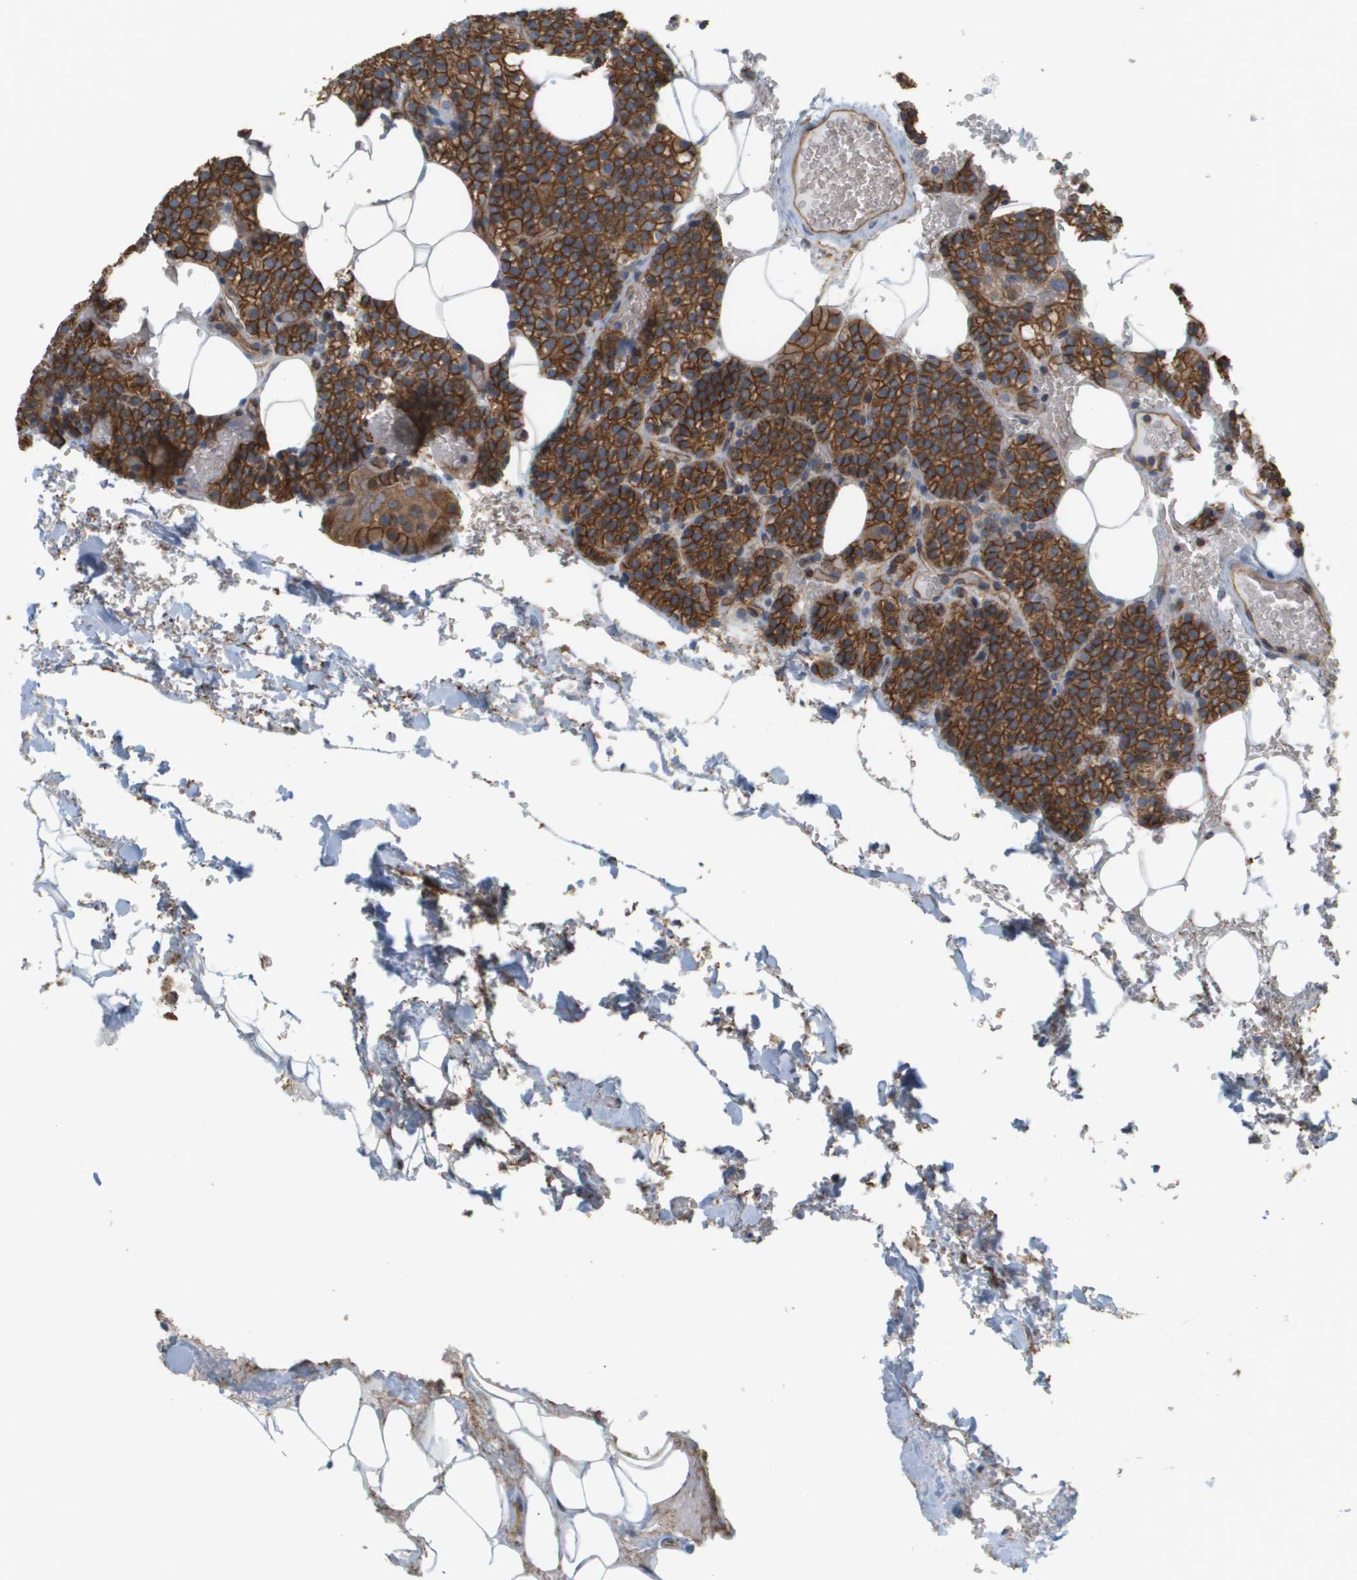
{"staining": {"intensity": "strong", "quantity": ">75%", "location": "cytoplasmic/membranous"}, "tissue": "parathyroid gland", "cell_type": "Glandular cells", "image_type": "normal", "snomed": [{"axis": "morphology", "description": "Normal tissue, NOS"}, {"axis": "morphology", "description": "Inflammation chronic"}, {"axis": "morphology", "description": "Goiter, colloid"}, {"axis": "topography", "description": "Thyroid gland"}, {"axis": "topography", "description": "Parathyroid gland"}], "caption": "Approximately >75% of glandular cells in unremarkable parathyroid gland reveal strong cytoplasmic/membranous protein expression as visualized by brown immunohistochemical staining.", "gene": "SGMS2", "patient": {"sex": "male", "age": 65}}